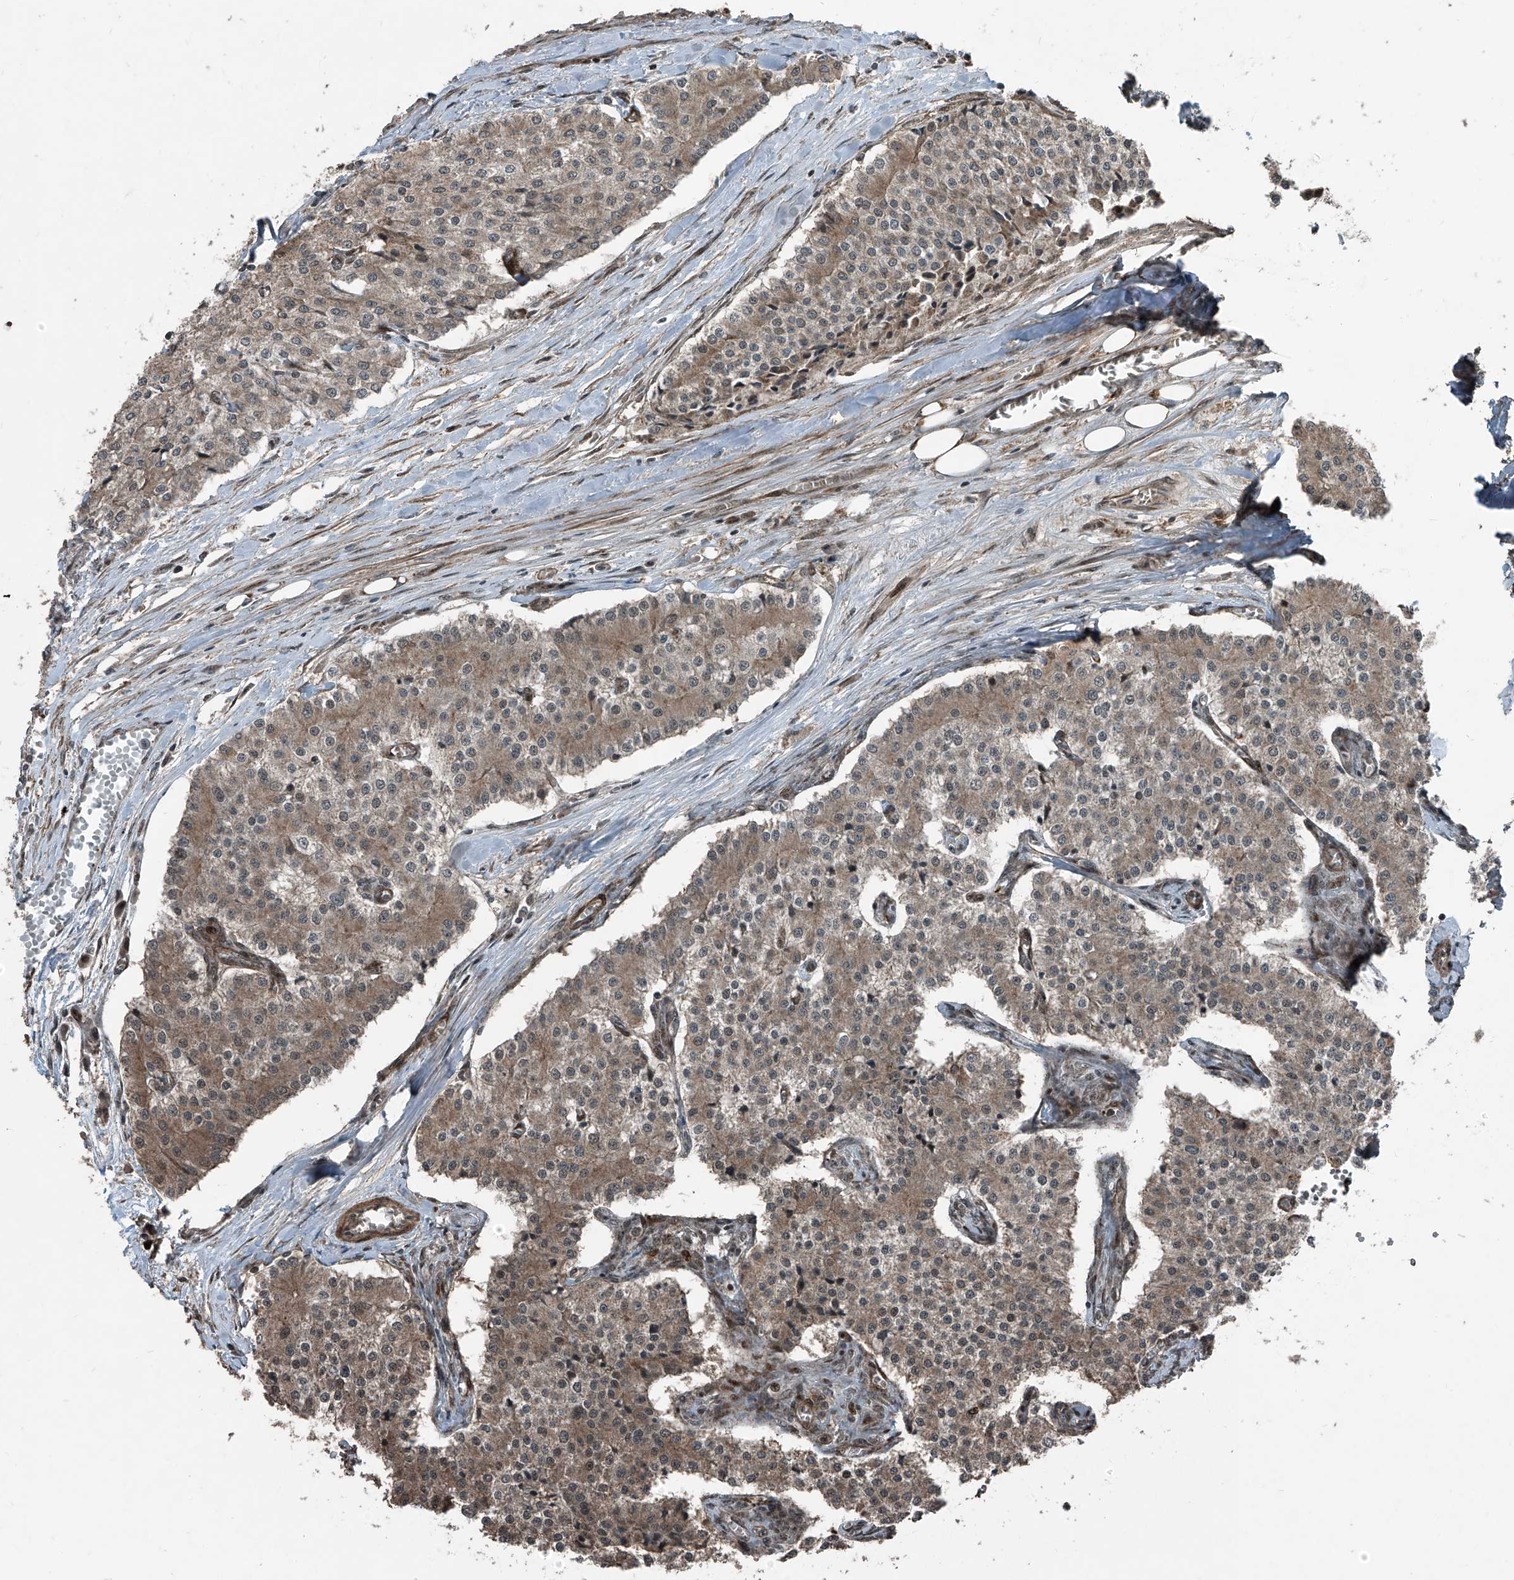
{"staining": {"intensity": "weak", "quantity": "25%-75%", "location": "cytoplasmic/membranous"}, "tissue": "carcinoid", "cell_type": "Tumor cells", "image_type": "cancer", "snomed": [{"axis": "morphology", "description": "Carcinoid, malignant, NOS"}, {"axis": "topography", "description": "Colon"}], "caption": "A brown stain highlights weak cytoplasmic/membranous expression of a protein in malignant carcinoid tumor cells.", "gene": "ZNF570", "patient": {"sex": "female", "age": 52}}